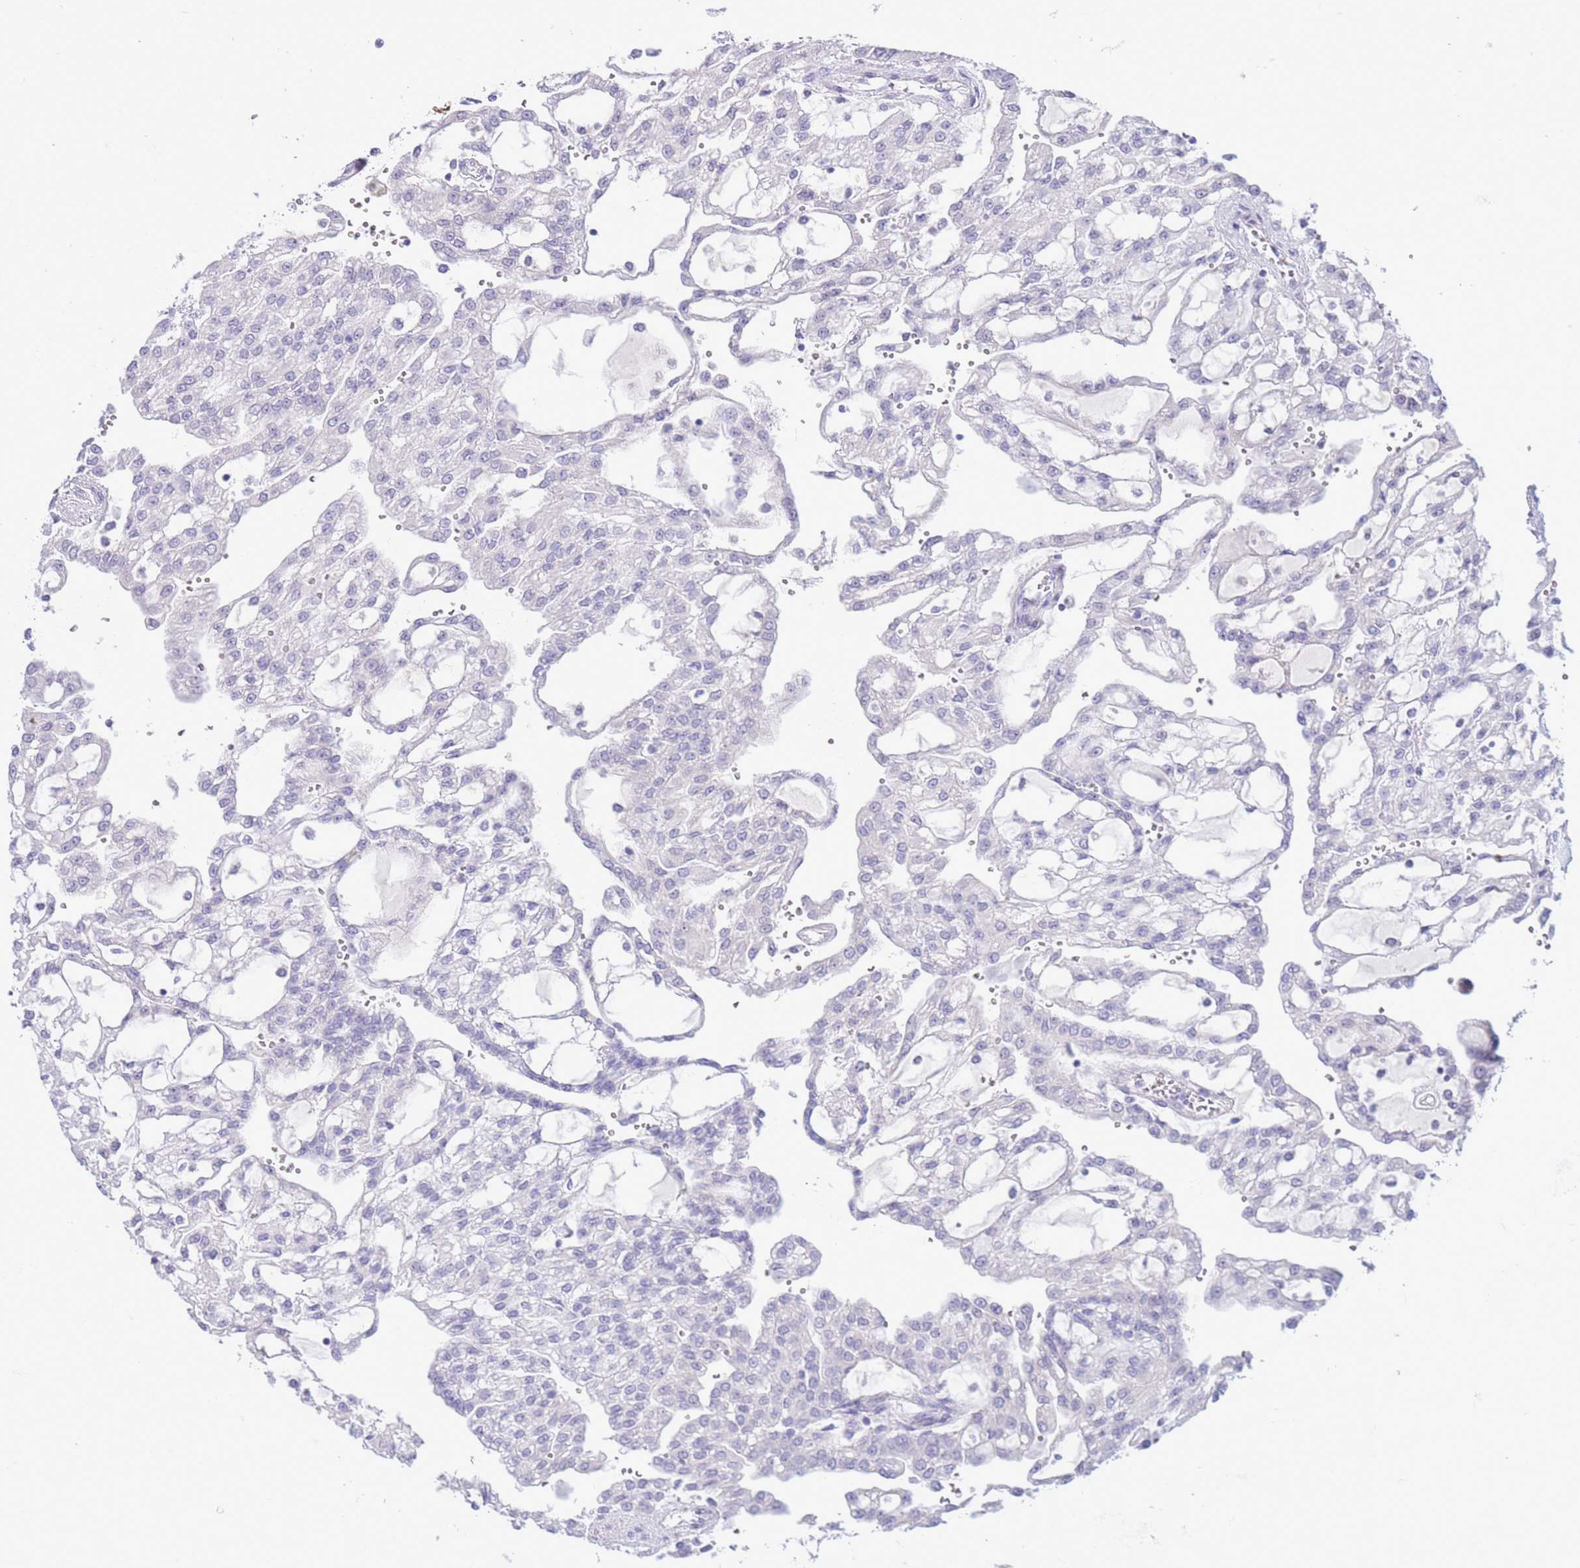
{"staining": {"intensity": "negative", "quantity": "none", "location": "none"}, "tissue": "renal cancer", "cell_type": "Tumor cells", "image_type": "cancer", "snomed": [{"axis": "morphology", "description": "Adenocarcinoma, NOS"}, {"axis": "topography", "description": "Kidney"}], "caption": "This is an immunohistochemistry (IHC) photomicrograph of adenocarcinoma (renal). There is no positivity in tumor cells.", "gene": "ASAP3", "patient": {"sex": "male", "age": 63}}